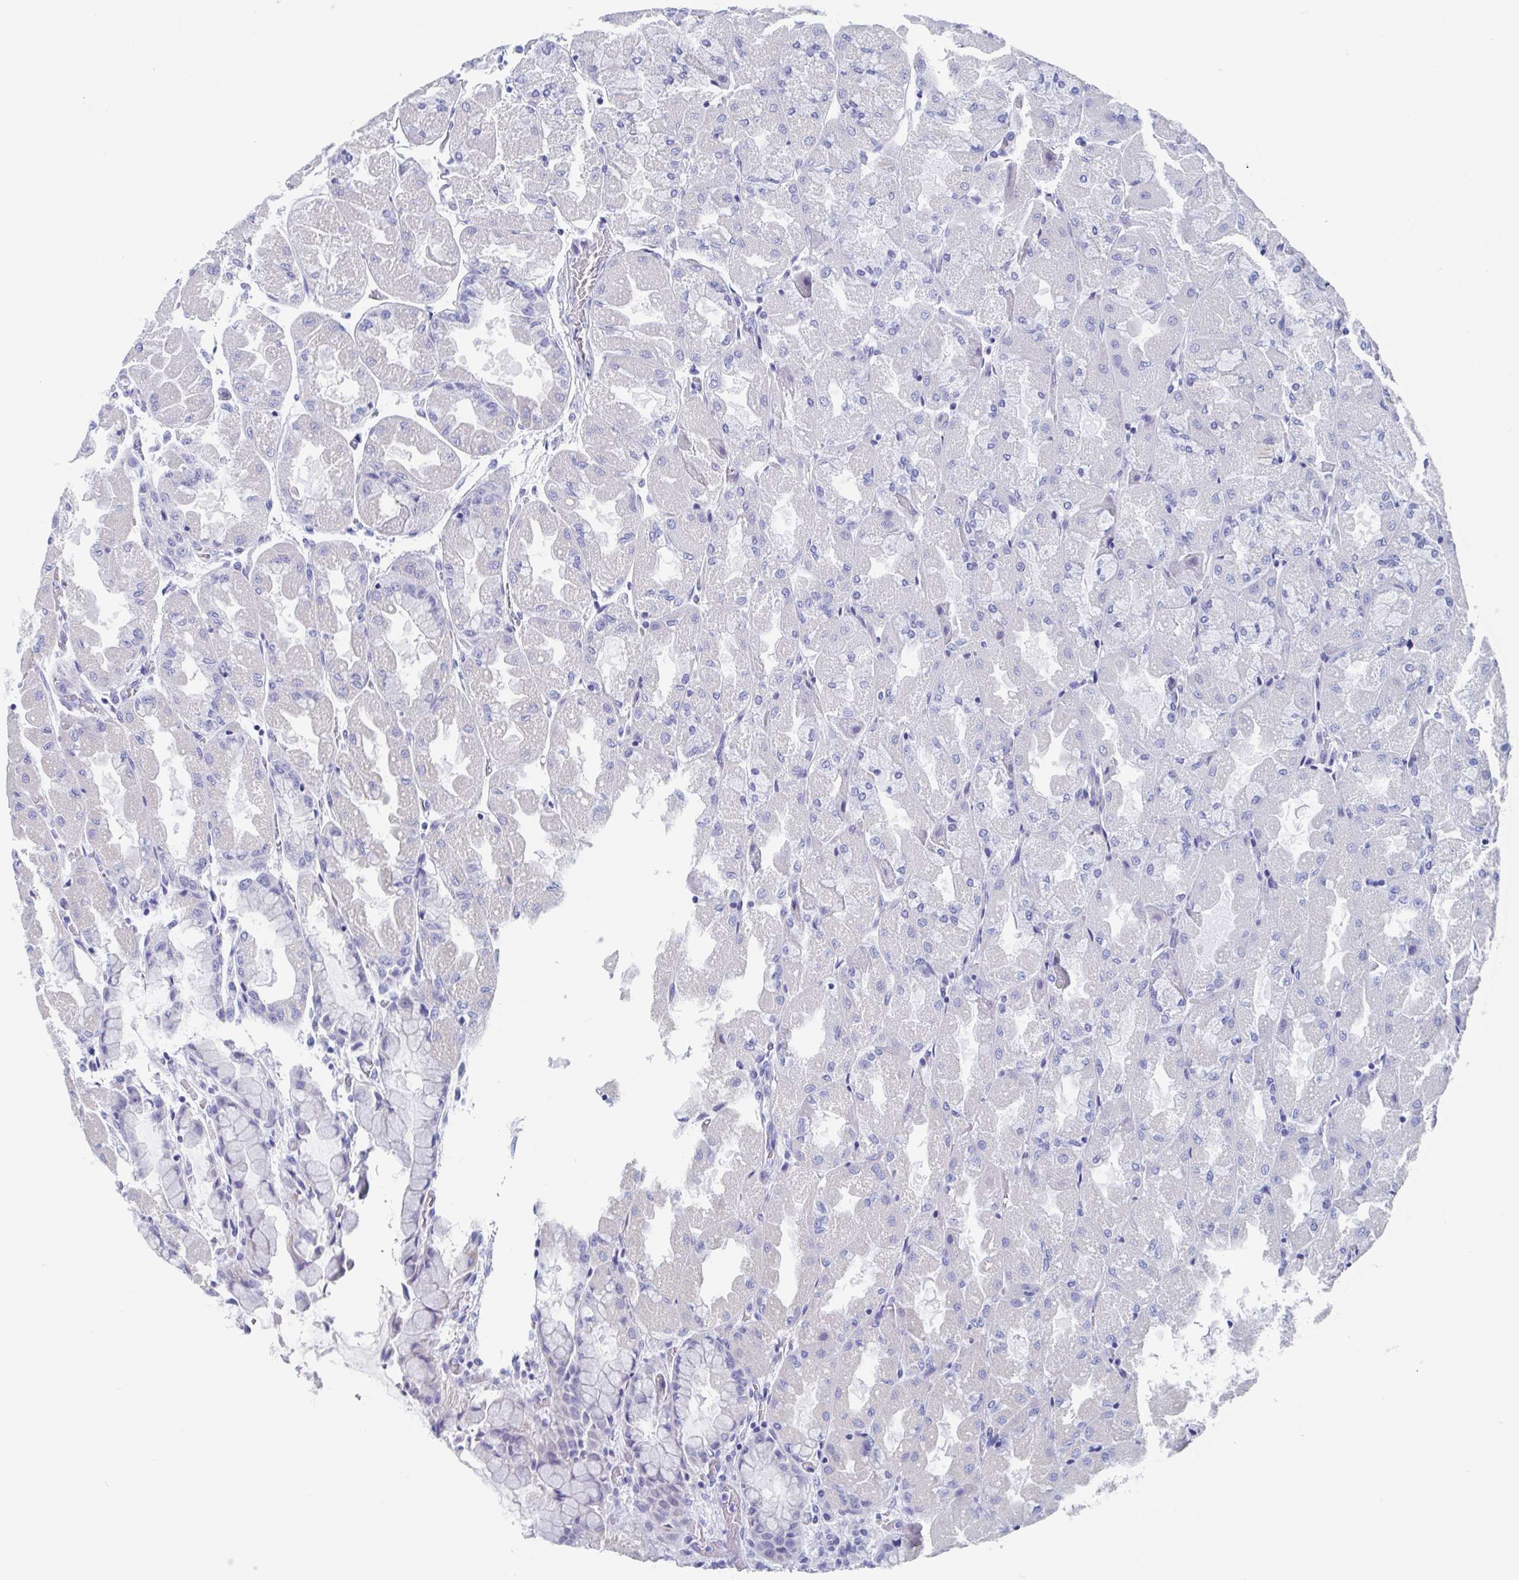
{"staining": {"intensity": "negative", "quantity": "none", "location": "none"}, "tissue": "stomach", "cell_type": "Glandular cells", "image_type": "normal", "snomed": [{"axis": "morphology", "description": "Normal tissue, NOS"}, {"axis": "topography", "description": "Stomach"}], "caption": "Stomach stained for a protein using IHC exhibits no positivity glandular cells.", "gene": "SHCBP1L", "patient": {"sex": "female", "age": 61}}